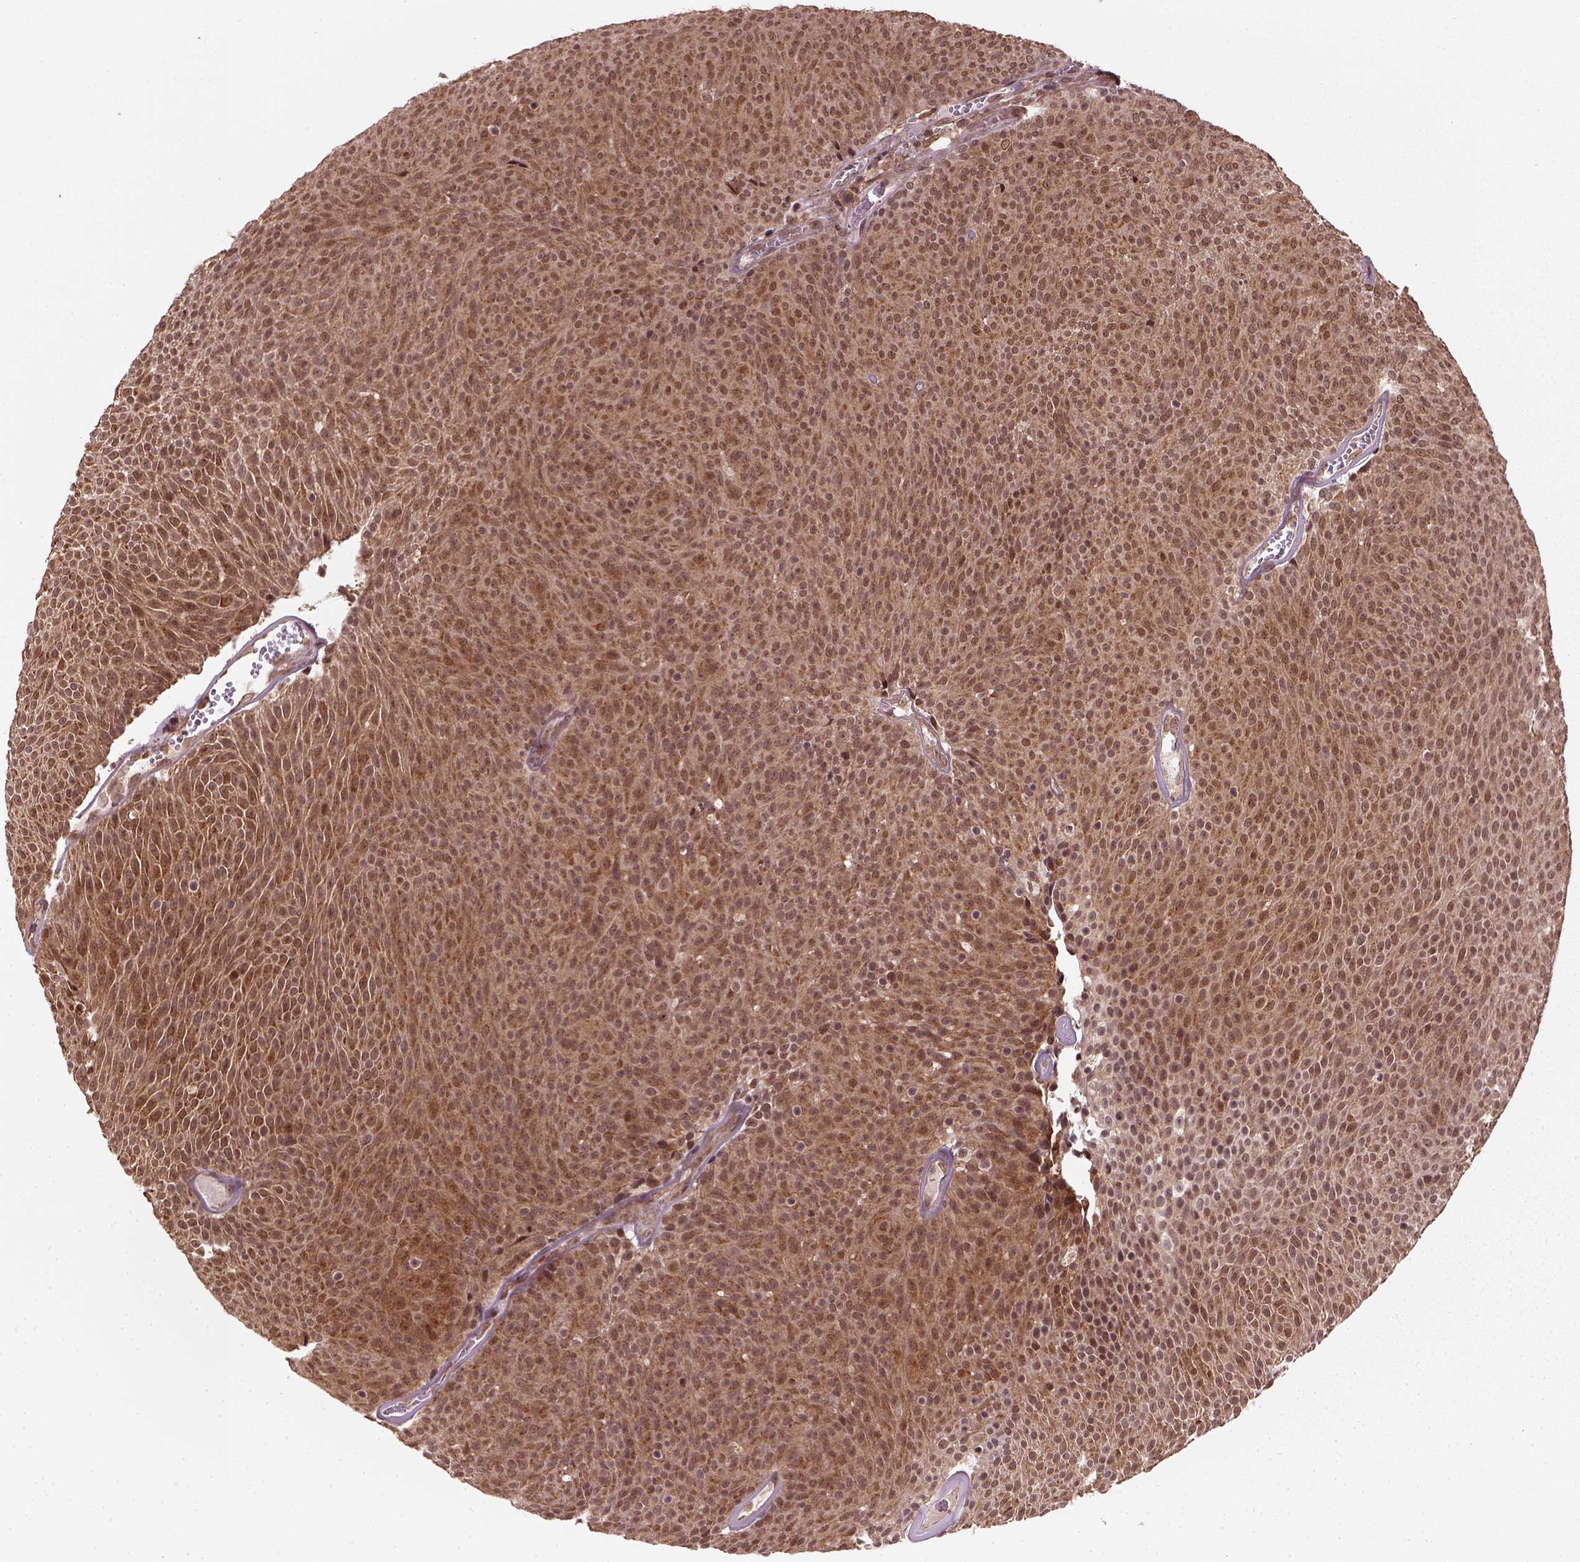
{"staining": {"intensity": "moderate", "quantity": ">75%", "location": "cytoplasmic/membranous,nuclear"}, "tissue": "urothelial cancer", "cell_type": "Tumor cells", "image_type": "cancer", "snomed": [{"axis": "morphology", "description": "Urothelial carcinoma, Low grade"}, {"axis": "topography", "description": "Urinary bladder"}], "caption": "Tumor cells reveal medium levels of moderate cytoplasmic/membranous and nuclear expression in about >75% of cells in low-grade urothelial carcinoma.", "gene": "NUDT9", "patient": {"sex": "male", "age": 77}}